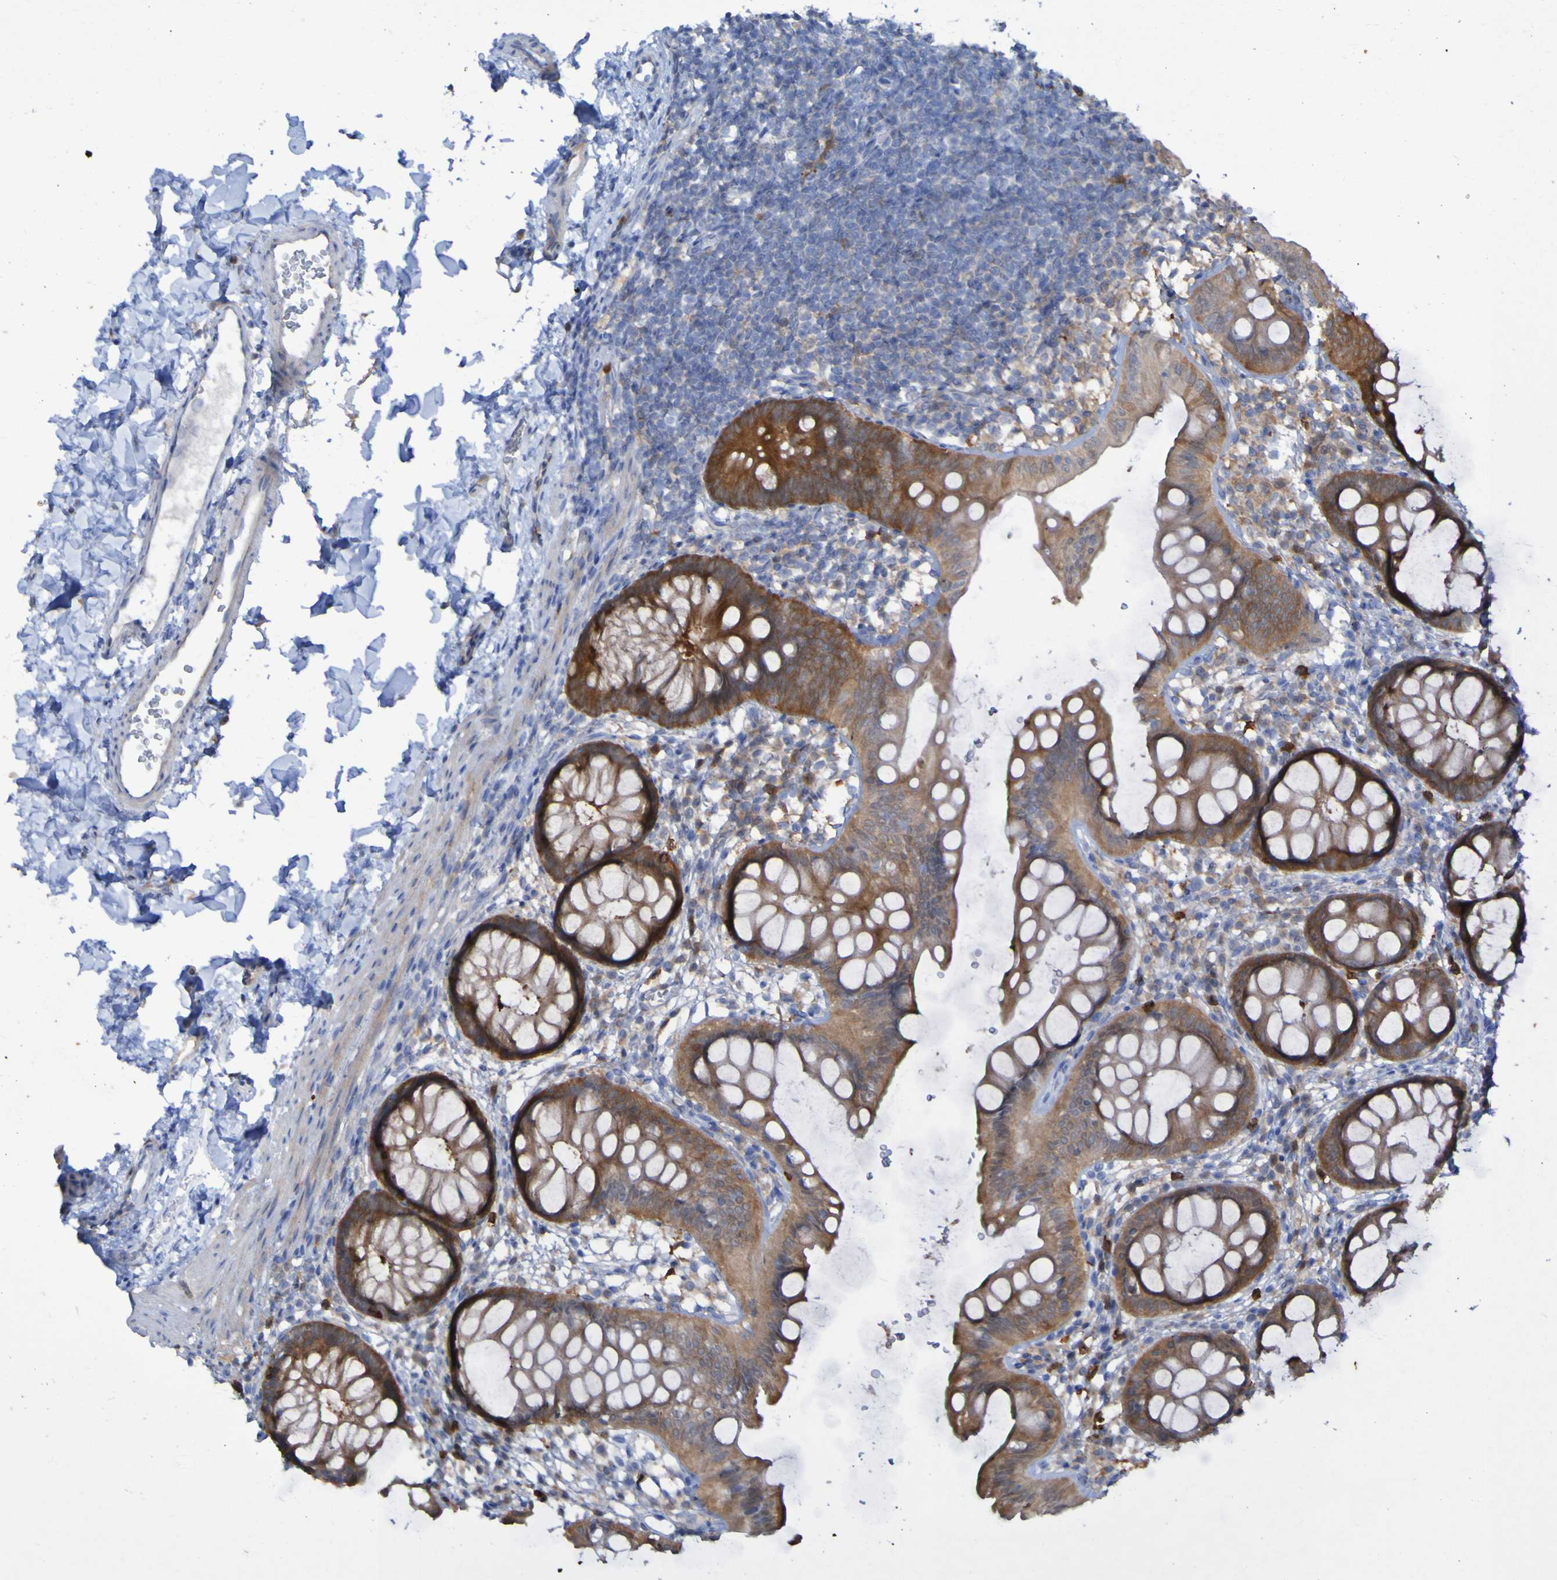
{"staining": {"intensity": "strong", "quantity": ">75%", "location": "cytoplasmic/membranous"}, "tissue": "rectum", "cell_type": "Glandular cells", "image_type": "normal", "snomed": [{"axis": "morphology", "description": "Normal tissue, NOS"}, {"axis": "topography", "description": "Rectum"}], "caption": "Strong cytoplasmic/membranous positivity for a protein is identified in approximately >75% of glandular cells of benign rectum using IHC.", "gene": "MPPE1", "patient": {"sex": "female", "age": 24}}